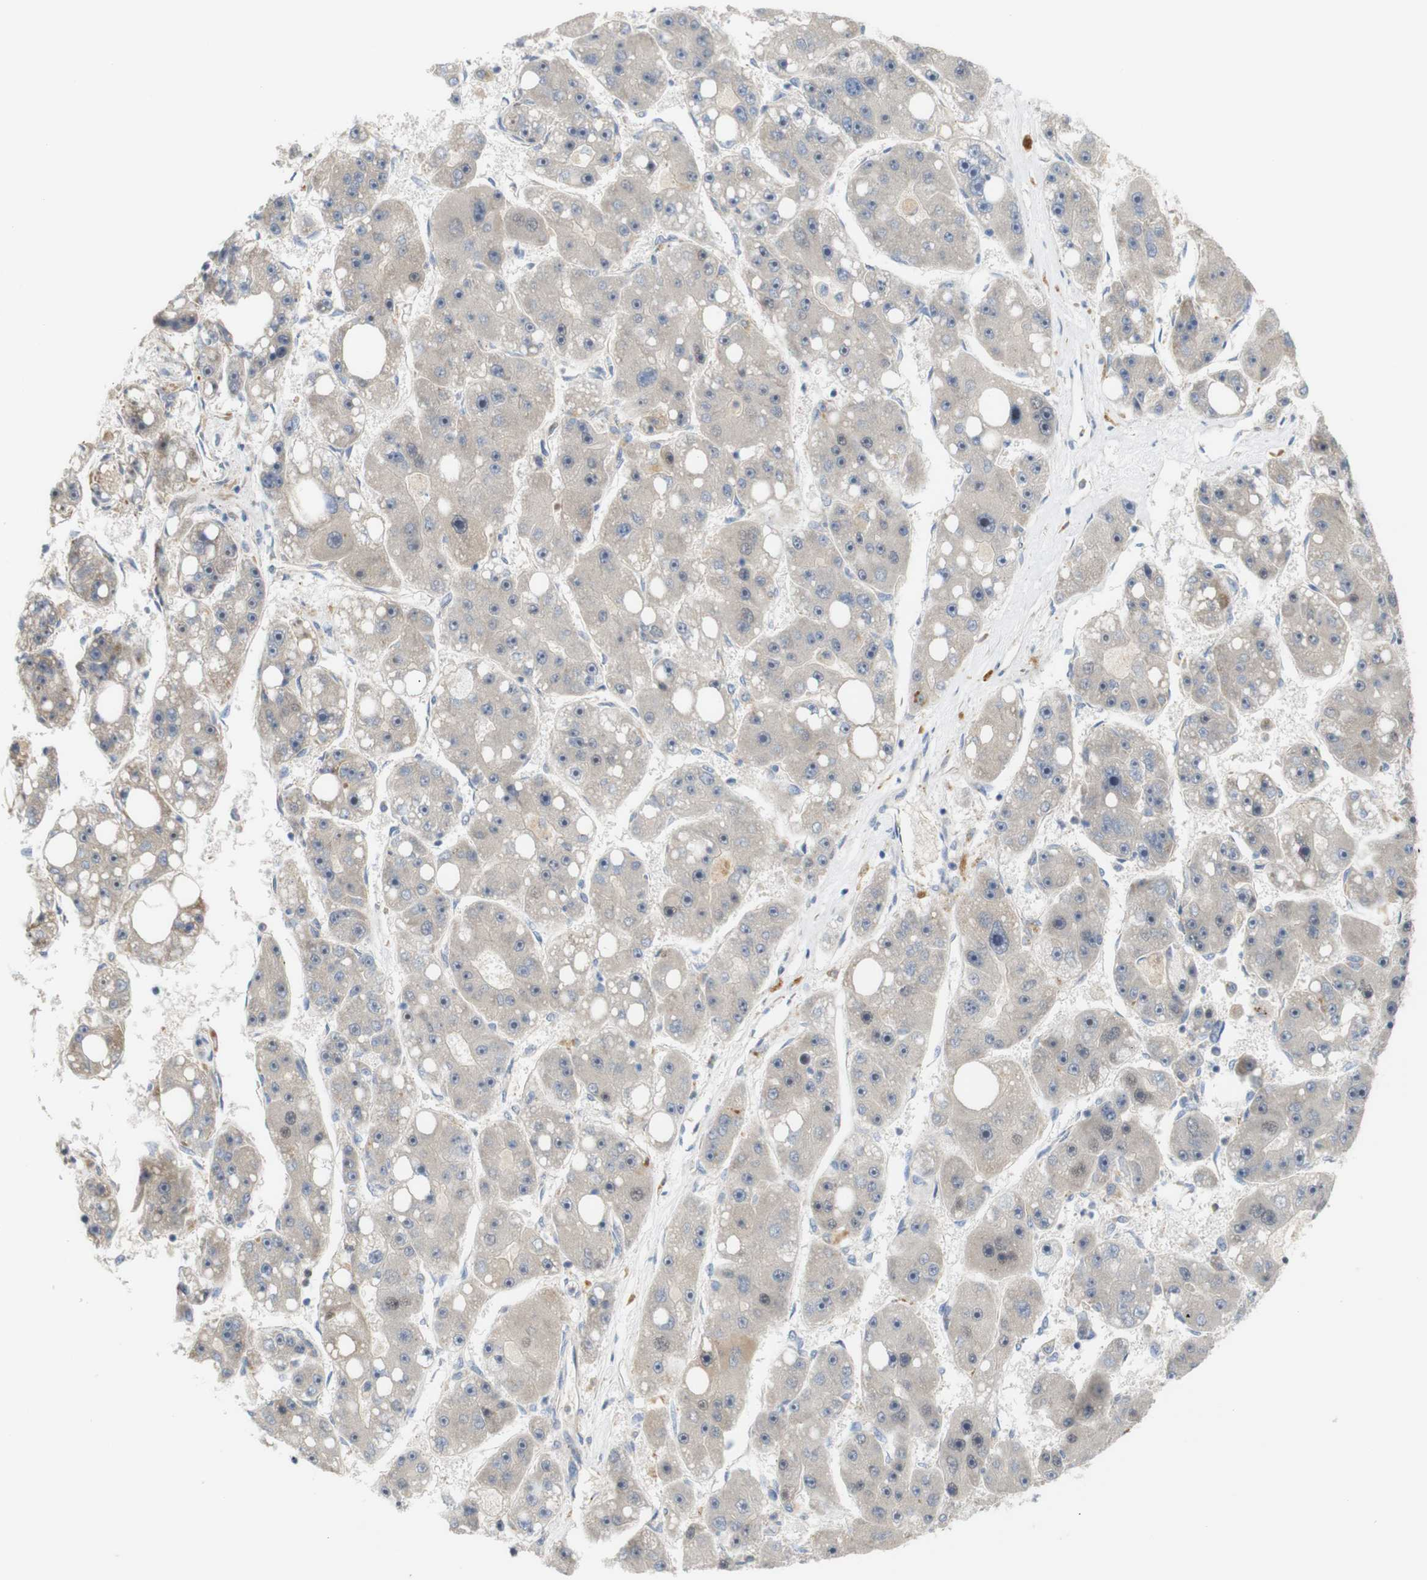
{"staining": {"intensity": "weak", "quantity": ">75%", "location": "cytoplasmic/membranous"}, "tissue": "liver cancer", "cell_type": "Tumor cells", "image_type": "cancer", "snomed": [{"axis": "morphology", "description": "Carcinoma, Hepatocellular, NOS"}, {"axis": "topography", "description": "Liver"}], "caption": "A low amount of weak cytoplasmic/membranous expression is appreciated in approximately >75% of tumor cells in hepatocellular carcinoma (liver) tissue.", "gene": "RPTOR", "patient": {"sex": "female", "age": 61}}